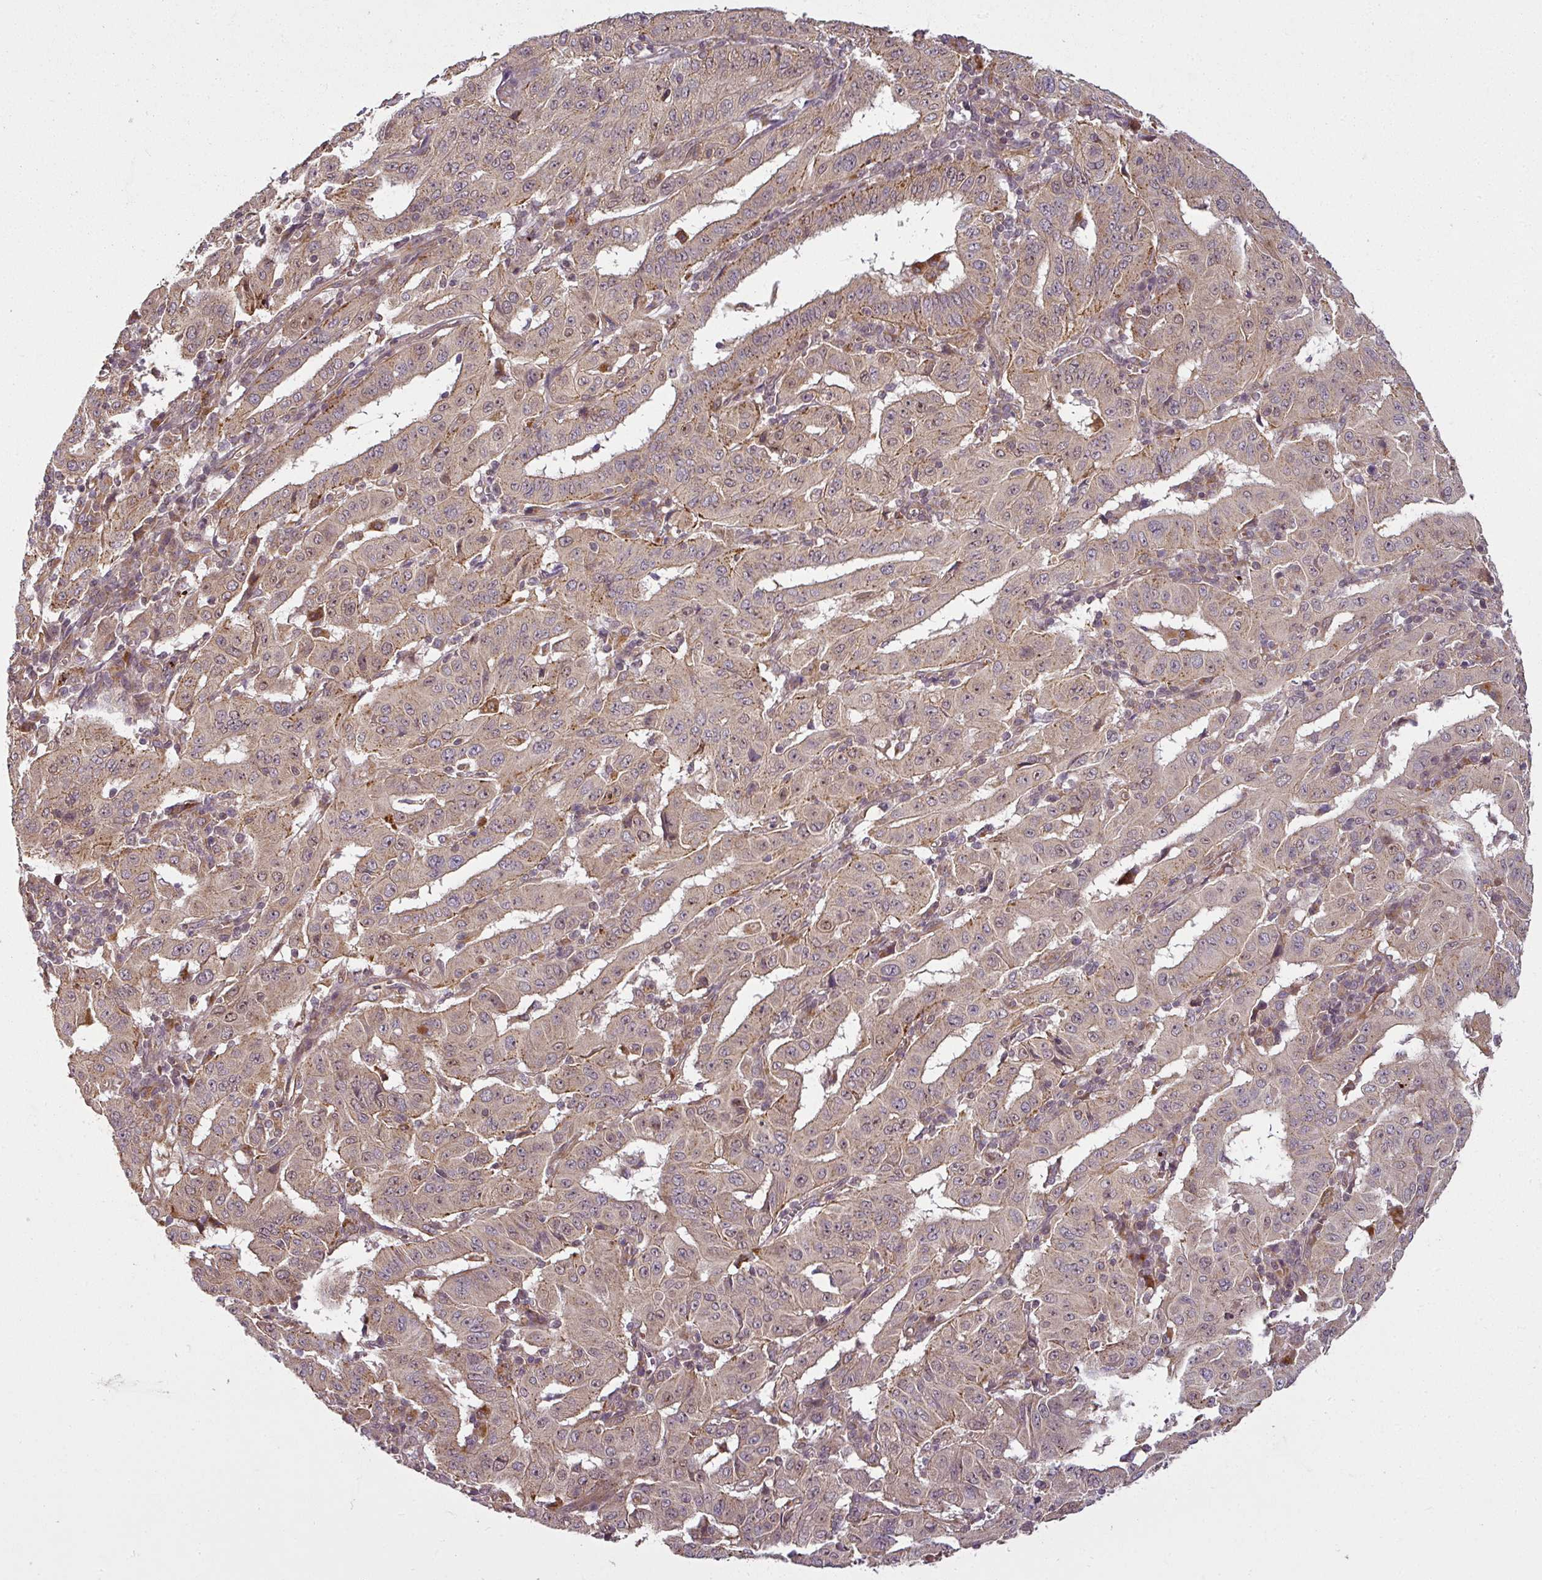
{"staining": {"intensity": "weak", "quantity": "25%-75%", "location": "cytoplasmic/membranous"}, "tissue": "pancreatic cancer", "cell_type": "Tumor cells", "image_type": "cancer", "snomed": [{"axis": "morphology", "description": "Adenocarcinoma, NOS"}, {"axis": "topography", "description": "Pancreas"}], "caption": "High-power microscopy captured an immunohistochemistry (IHC) photomicrograph of pancreatic cancer, revealing weak cytoplasmic/membranous staining in approximately 25%-75% of tumor cells.", "gene": "DIMT1", "patient": {"sex": "male", "age": 63}}